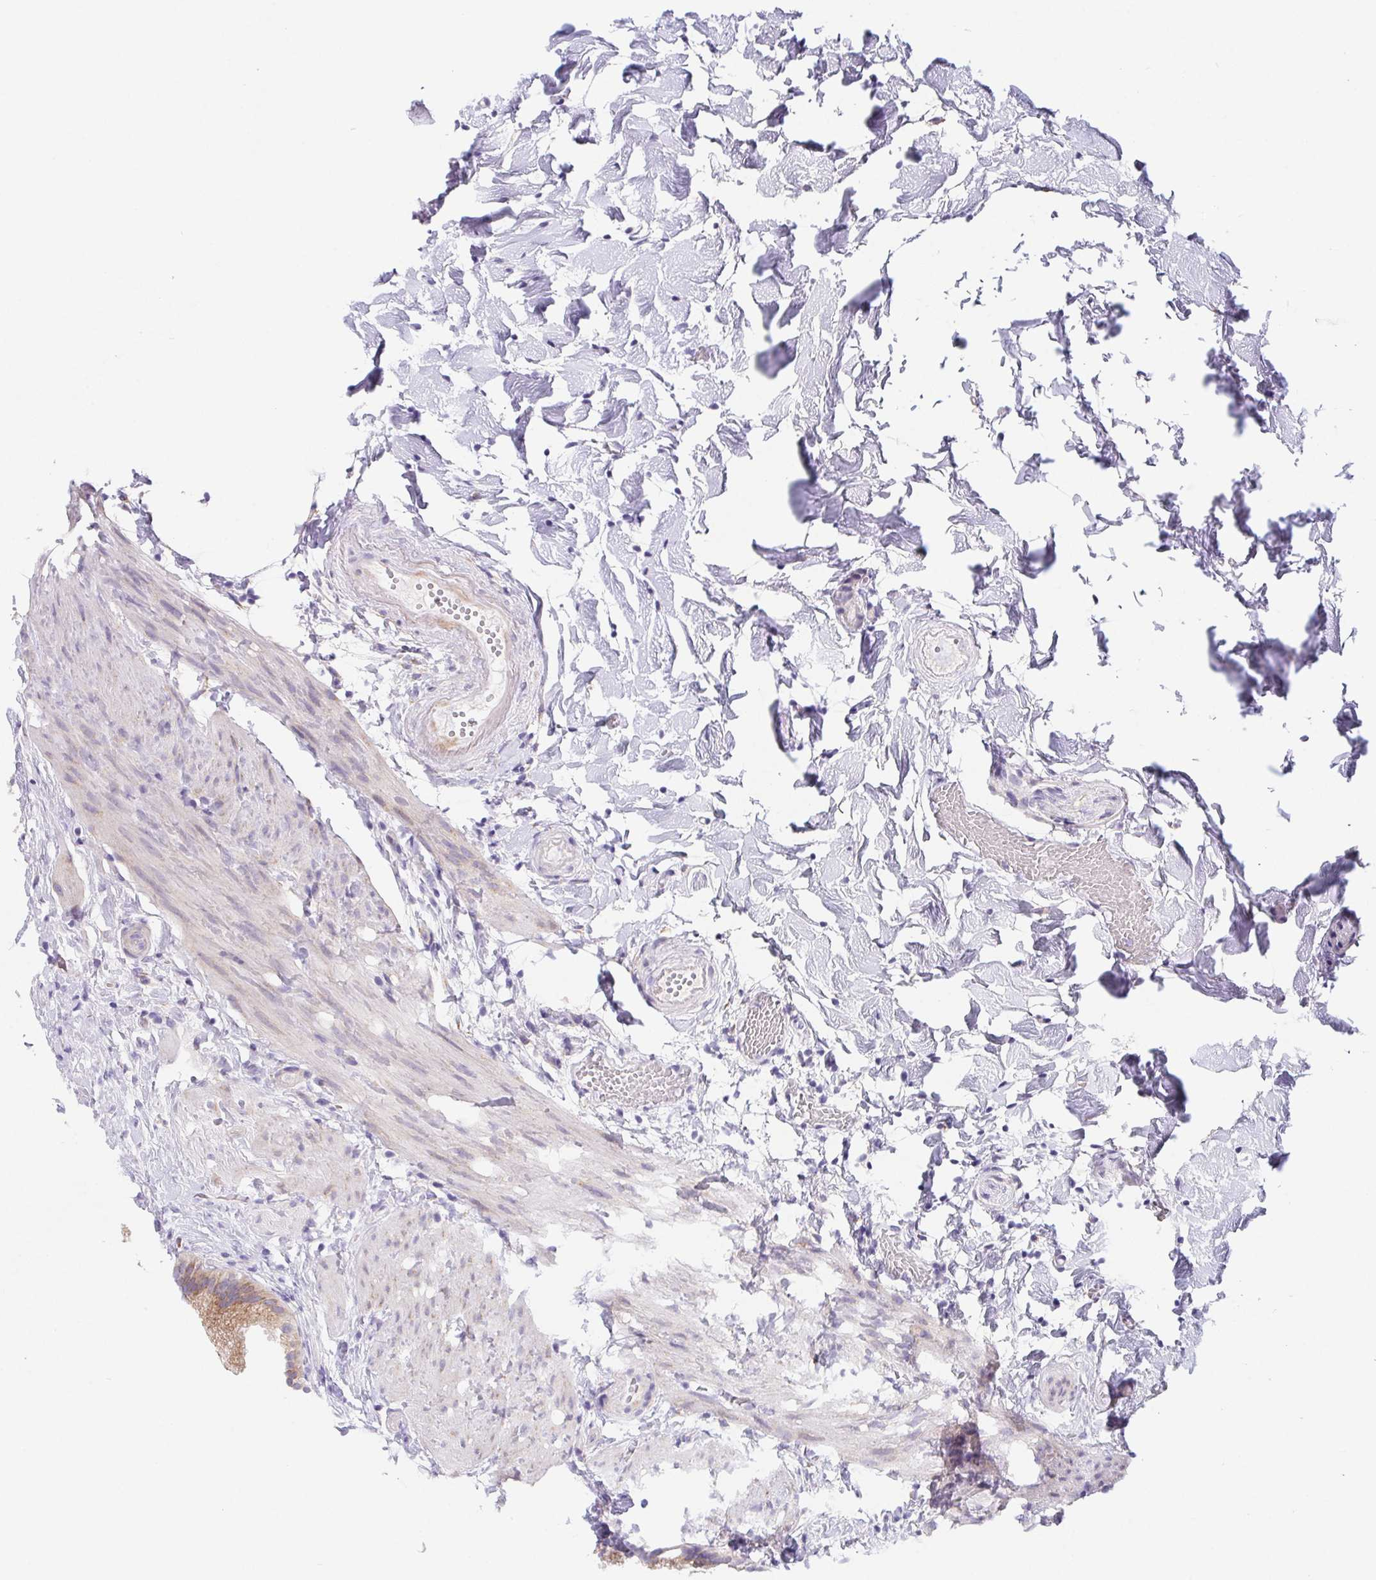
{"staining": {"intensity": "moderate", "quantity": ">75%", "location": "cytoplasmic/membranous"}, "tissue": "gallbladder", "cell_type": "Glandular cells", "image_type": "normal", "snomed": [{"axis": "morphology", "description": "Normal tissue, NOS"}, {"axis": "topography", "description": "Gallbladder"}], "caption": "Immunohistochemistry image of unremarkable gallbladder: gallbladder stained using immunohistochemistry (IHC) exhibits medium levels of moderate protein expression localized specifically in the cytoplasmic/membranous of glandular cells, appearing as a cytoplasmic/membranous brown color.", "gene": "ADAM8", "patient": {"sex": "female", "age": 63}}